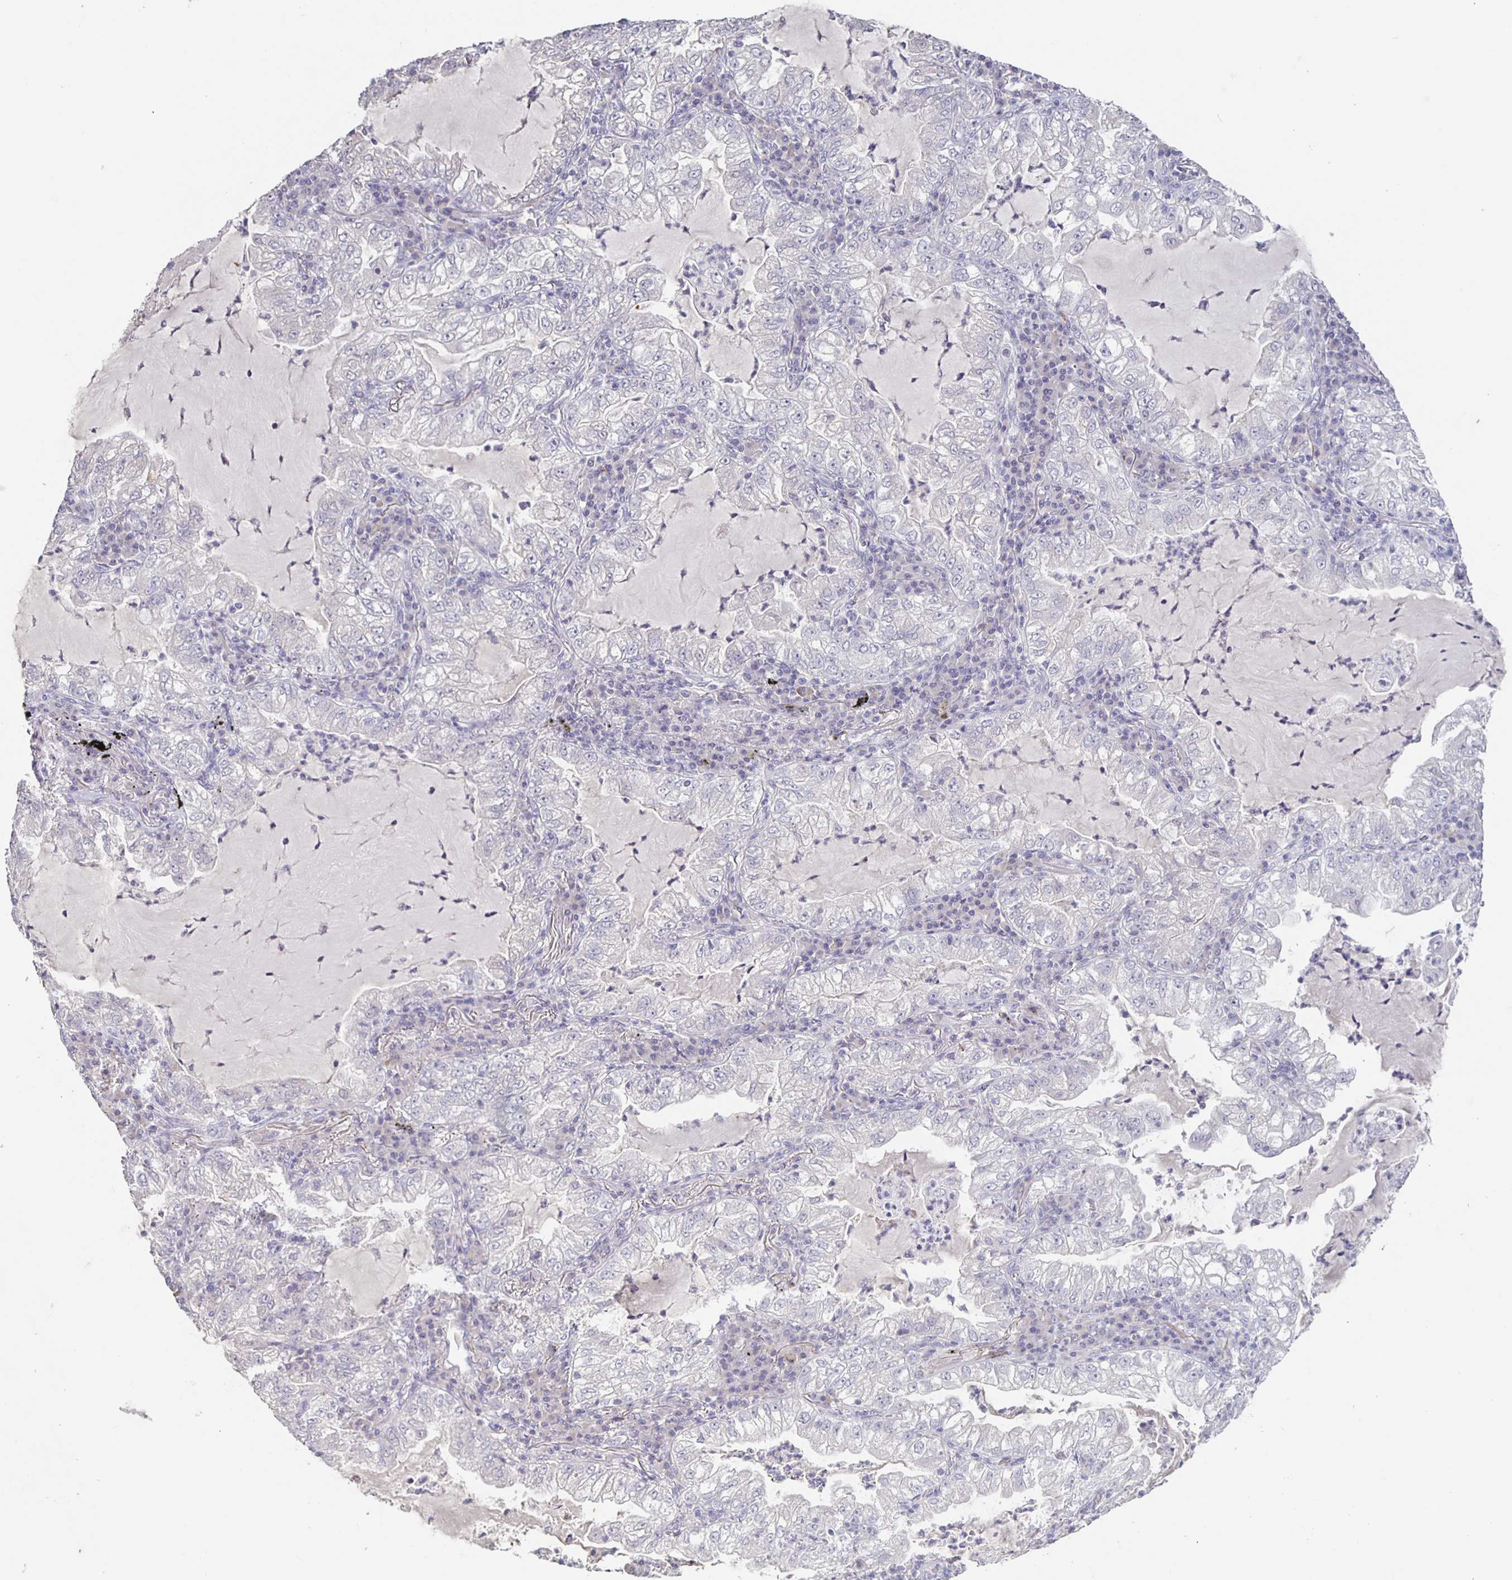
{"staining": {"intensity": "negative", "quantity": "none", "location": "none"}, "tissue": "lung cancer", "cell_type": "Tumor cells", "image_type": "cancer", "snomed": [{"axis": "morphology", "description": "Adenocarcinoma, NOS"}, {"axis": "topography", "description": "Lung"}], "caption": "IHC micrograph of human lung adenocarcinoma stained for a protein (brown), which exhibits no positivity in tumor cells.", "gene": "INSL5", "patient": {"sex": "female", "age": 73}}